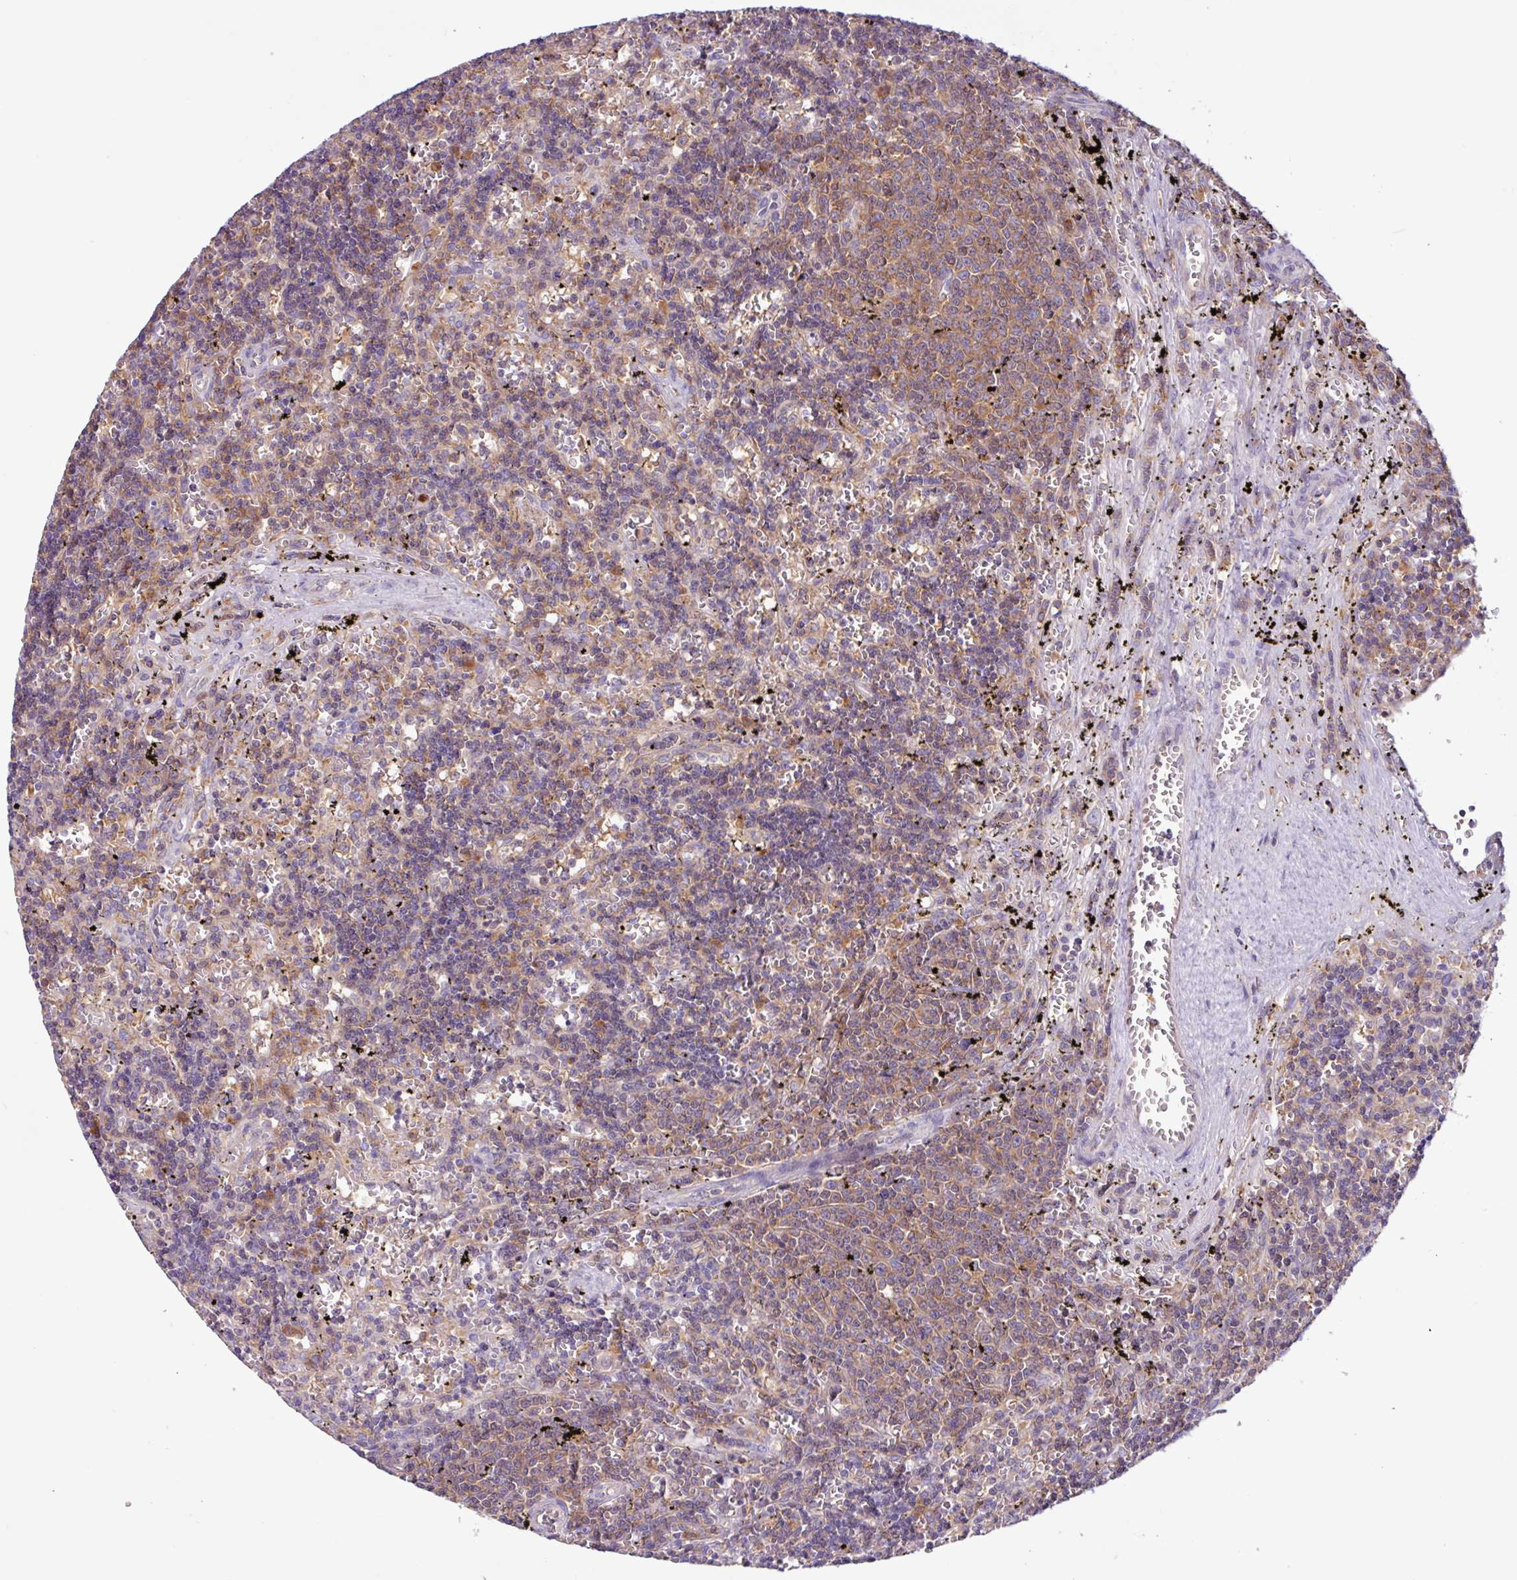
{"staining": {"intensity": "weak", "quantity": "25%-75%", "location": "cytoplasmic/membranous"}, "tissue": "lymphoma", "cell_type": "Tumor cells", "image_type": "cancer", "snomed": [{"axis": "morphology", "description": "Malignant lymphoma, non-Hodgkin's type, Low grade"}, {"axis": "topography", "description": "Spleen"}], "caption": "Lymphoma stained with immunohistochemistry (IHC) reveals weak cytoplasmic/membranous expression in about 25%-75% of tumor cells.", "gene": "ACTR3", "patient": {"sex": "male", "age": 60}}